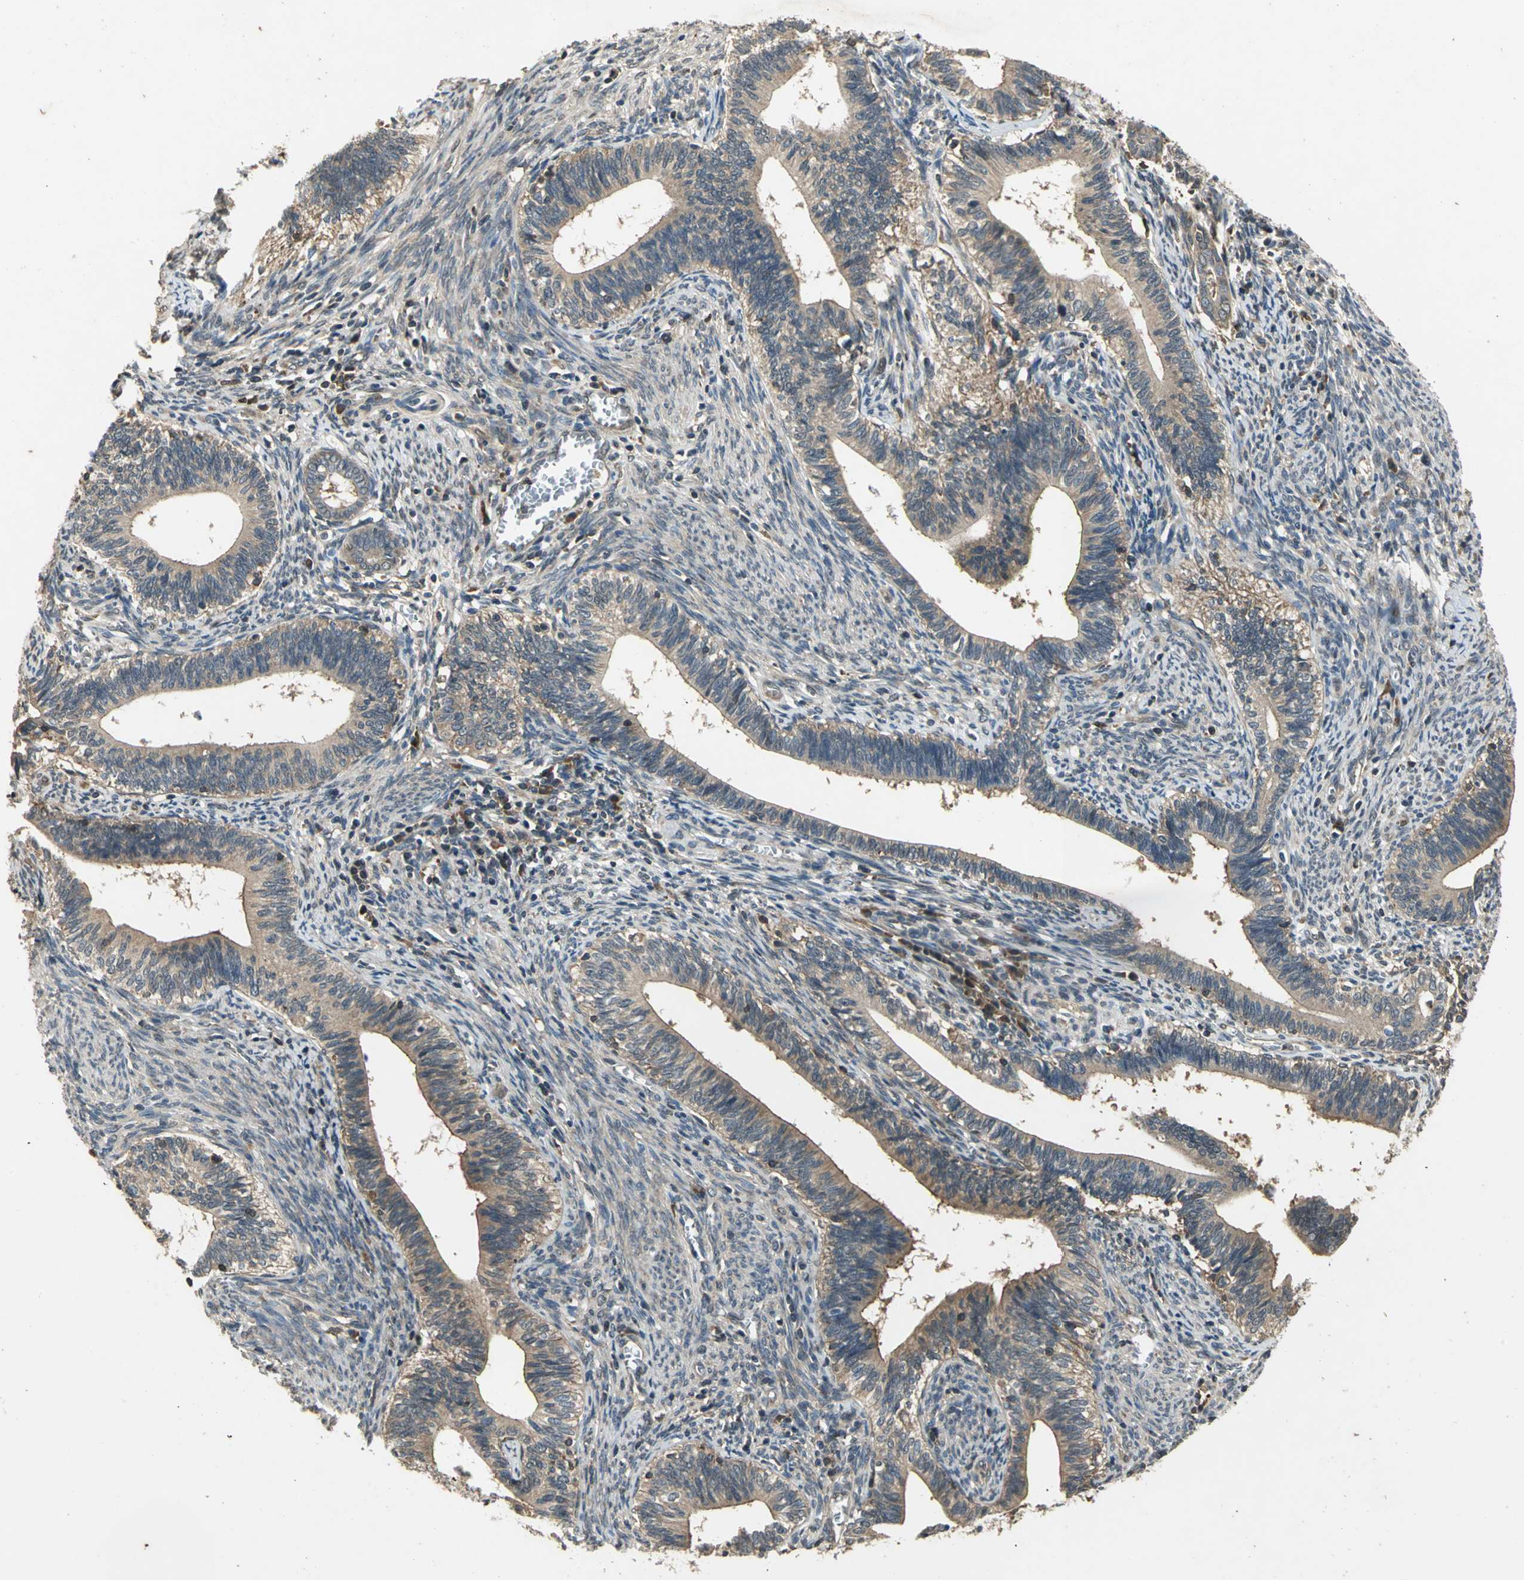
{"staining": {"intensity": "weak", "quantity": ">75%", "location": "cytoplasmic/membranous"}, "tissue": "cervical cancer", "cell_type": "Tumor cells", "image_type": "cancer", "snomed": [{"axis": "morphology", "description": "Adenocarcinoma, NOS"}, {"axis": "topography", "description": "Cervix"}], "caption": "Tumor cells display low levels of weak cytoplasmic/membranous expression in approximately >75% of cells in human cervical cancer (adenocarcinoma).", "gene": "EIF2B2", "patient": {"sex": "female", "age": 44}}